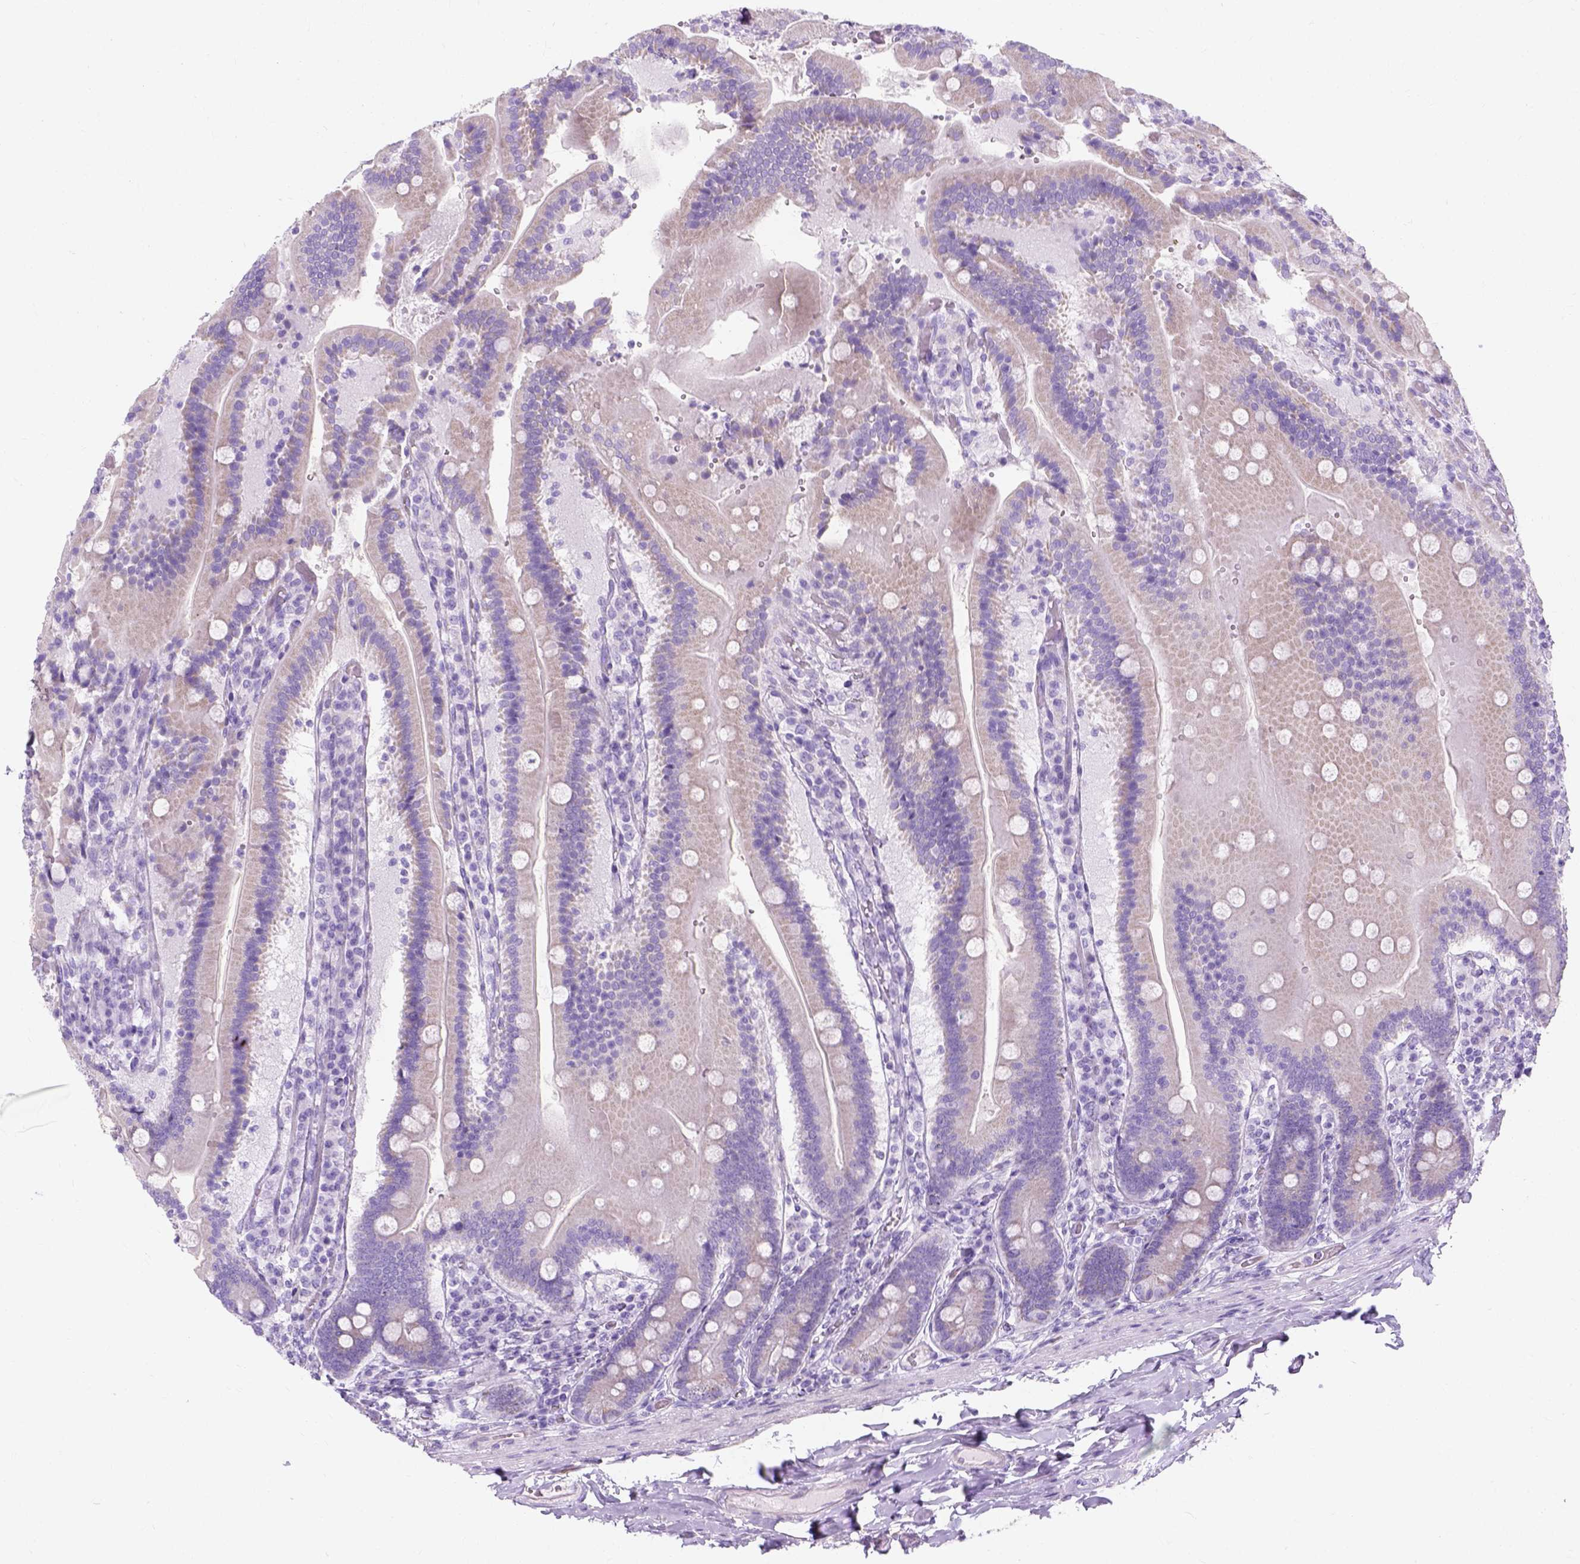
{"staining": {"intensity": "negative", "quantity": "none", "location": "none"}, "tissue": "duodenum", "cell_type": "Glandular cells", "image_type": "normal", "snomed": [{"axis": "morphology", "description": "Normal tissue, NOS"}, {"axis": "topography", "description": "Duodenum"}], "caption": "A high-resolution image shows immunohistochemistry (IHC) staining of unremarkable duodenum, which shows no significant expression in glandular cells.", "gene": "MYH15", "patient": {"sex": "female", "age": 62}}